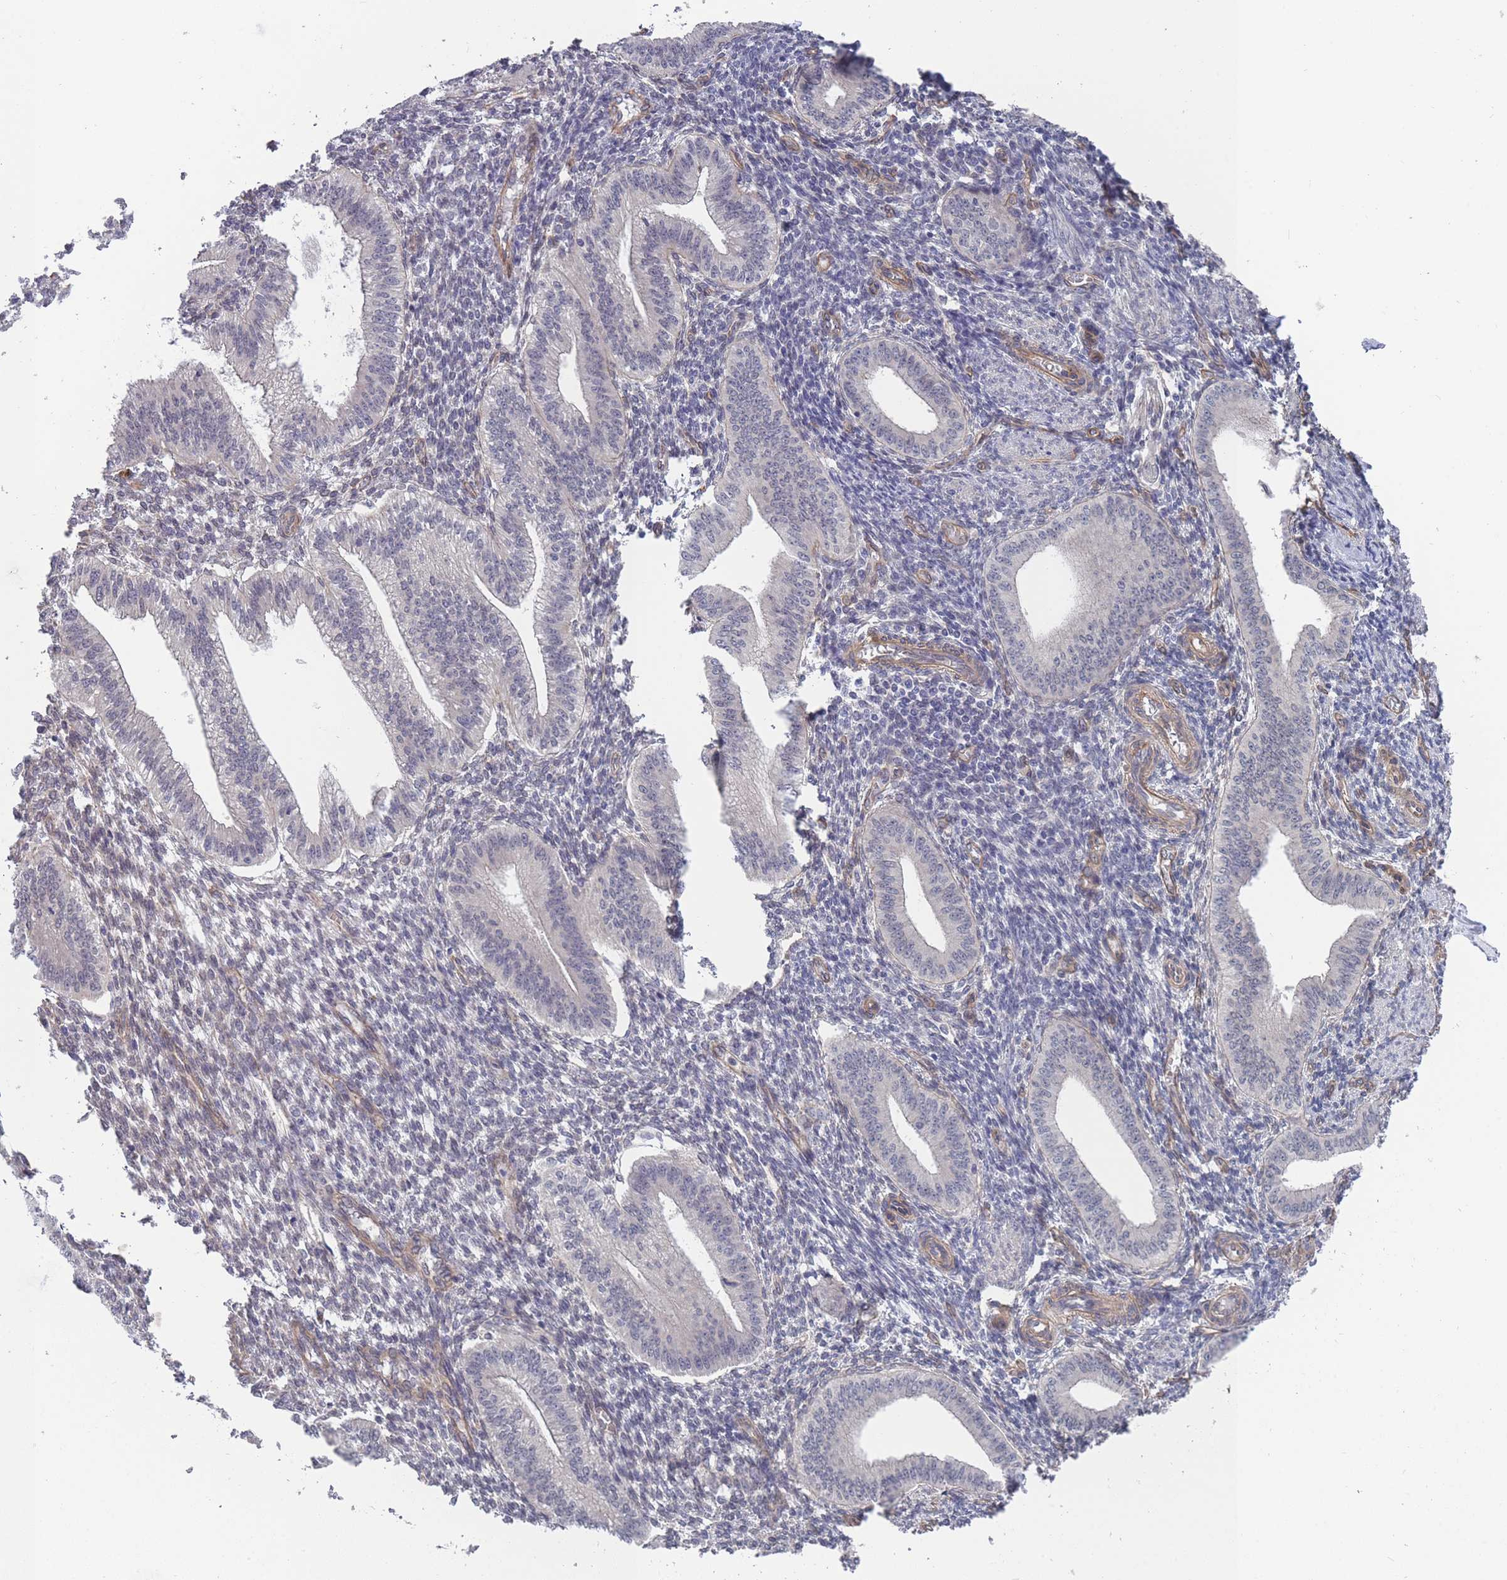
{"staining": {"intensity": "weak", "quantity": "<25%", "location": "cytoplasmic/membranous"}, "tissue": "endometrium", "cell_type": "Cells in endometrial stroma", "image_type": "normal", "snomed": [{"axis": "morphology", "description": "Normal tissue, NOS"}, {"axis": "topography", "description": "Endometrium"}], "caption": "Immunohistochemistry (IHC) of normal human endometrium reveals no positivity in cells in endometrial stroma.", "gene": "SLC1A6", "patient": {"sex": "female", "age": 34}}